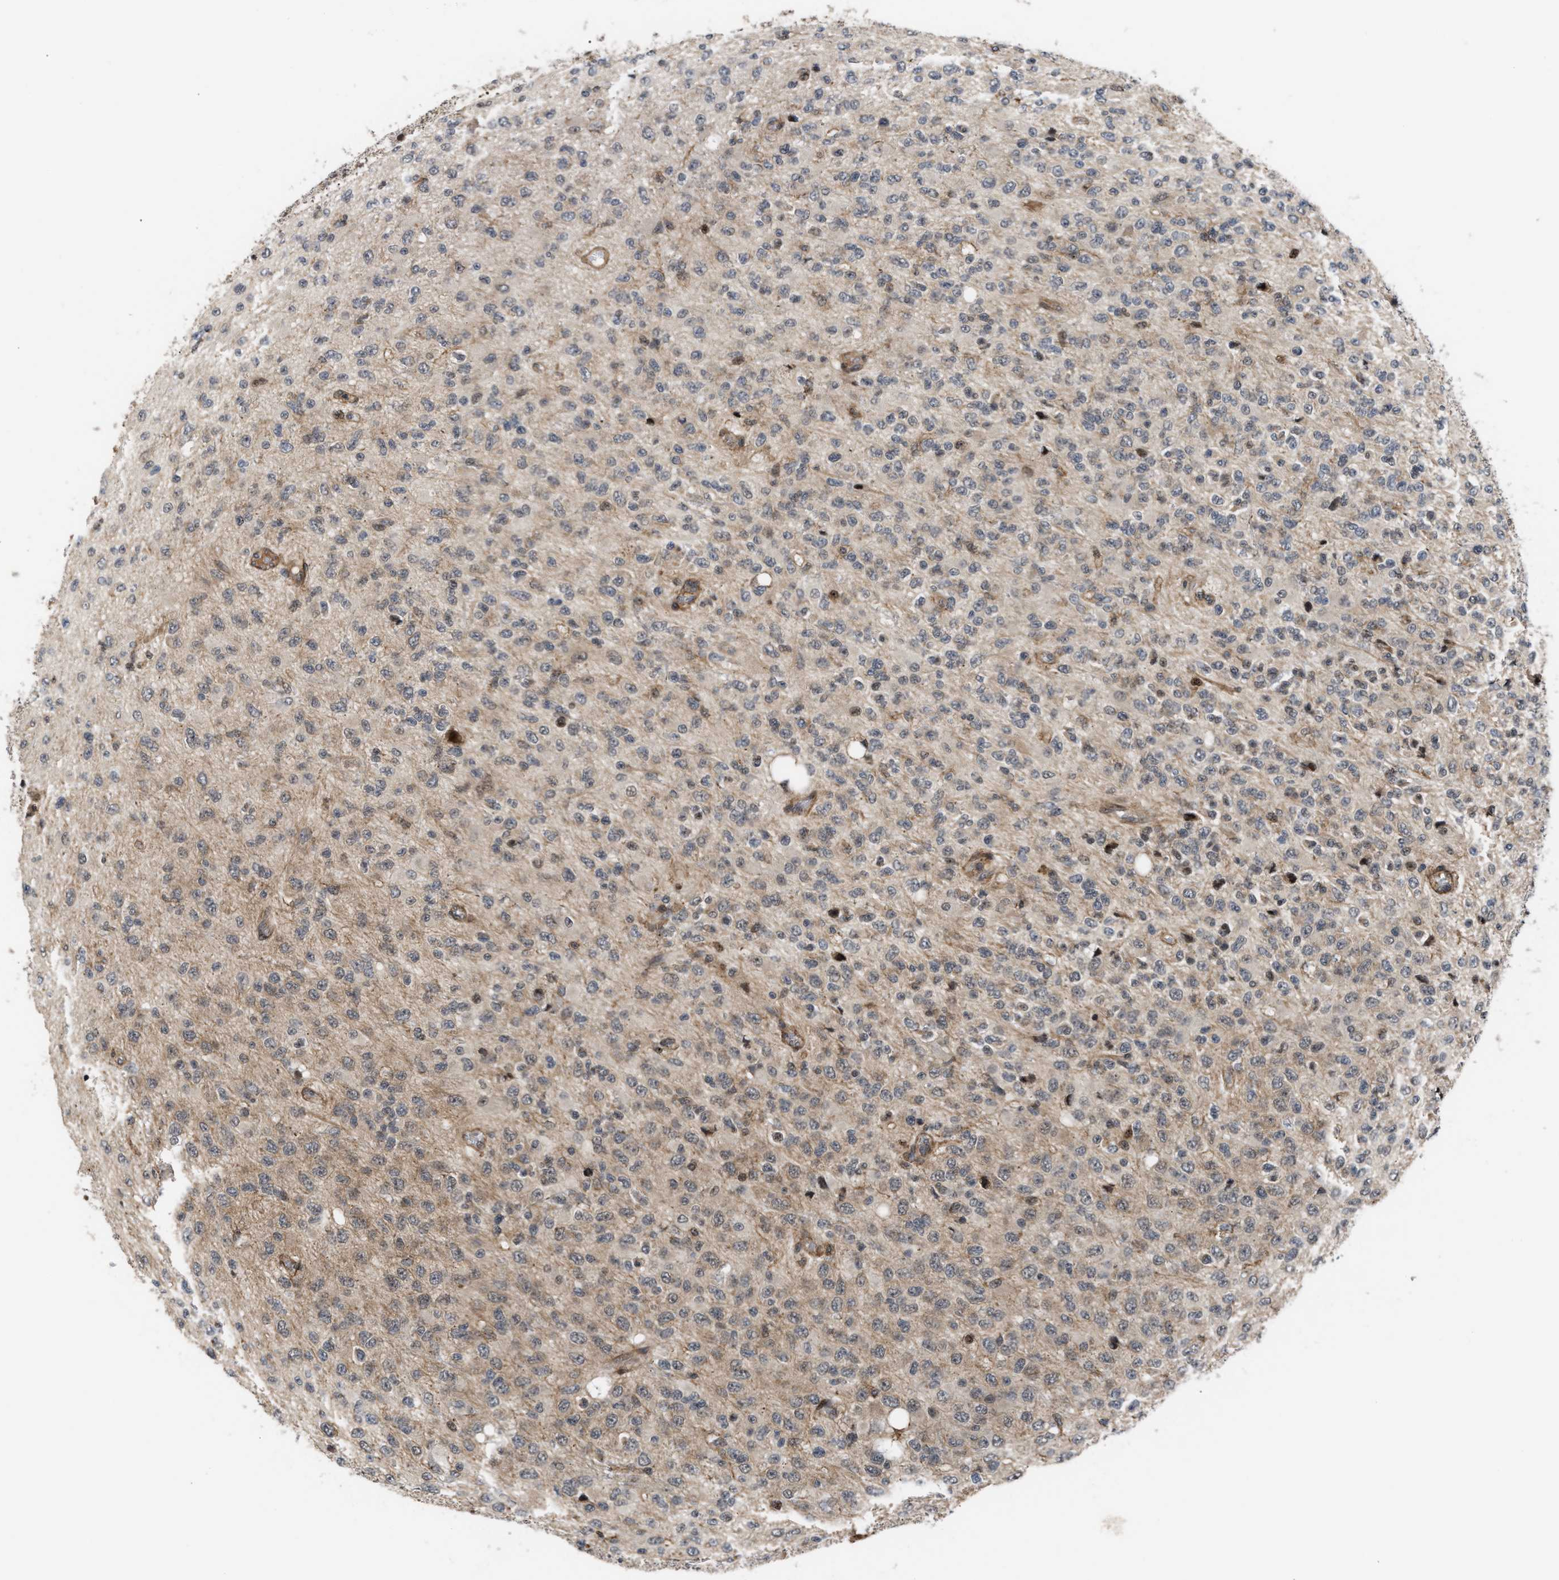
{"staining": {"intensity": "weak", "quantity": "<25%", "location": "nuclear"}, "tissue": "glioma", "cell_type": "Tumor cells", "image_type": "cancer", "snomed": [{"axis": "morphology", "description": "Glioma, malignant, High grade"}, {"axis": "topography", "description": "pancreas cauda"}], "caption": "Immunohistochemical staining of human glioma reveals no significant staining in tumor cells.", "gene": "STAU2", "patient": {"sex": "male", "age": 60}}